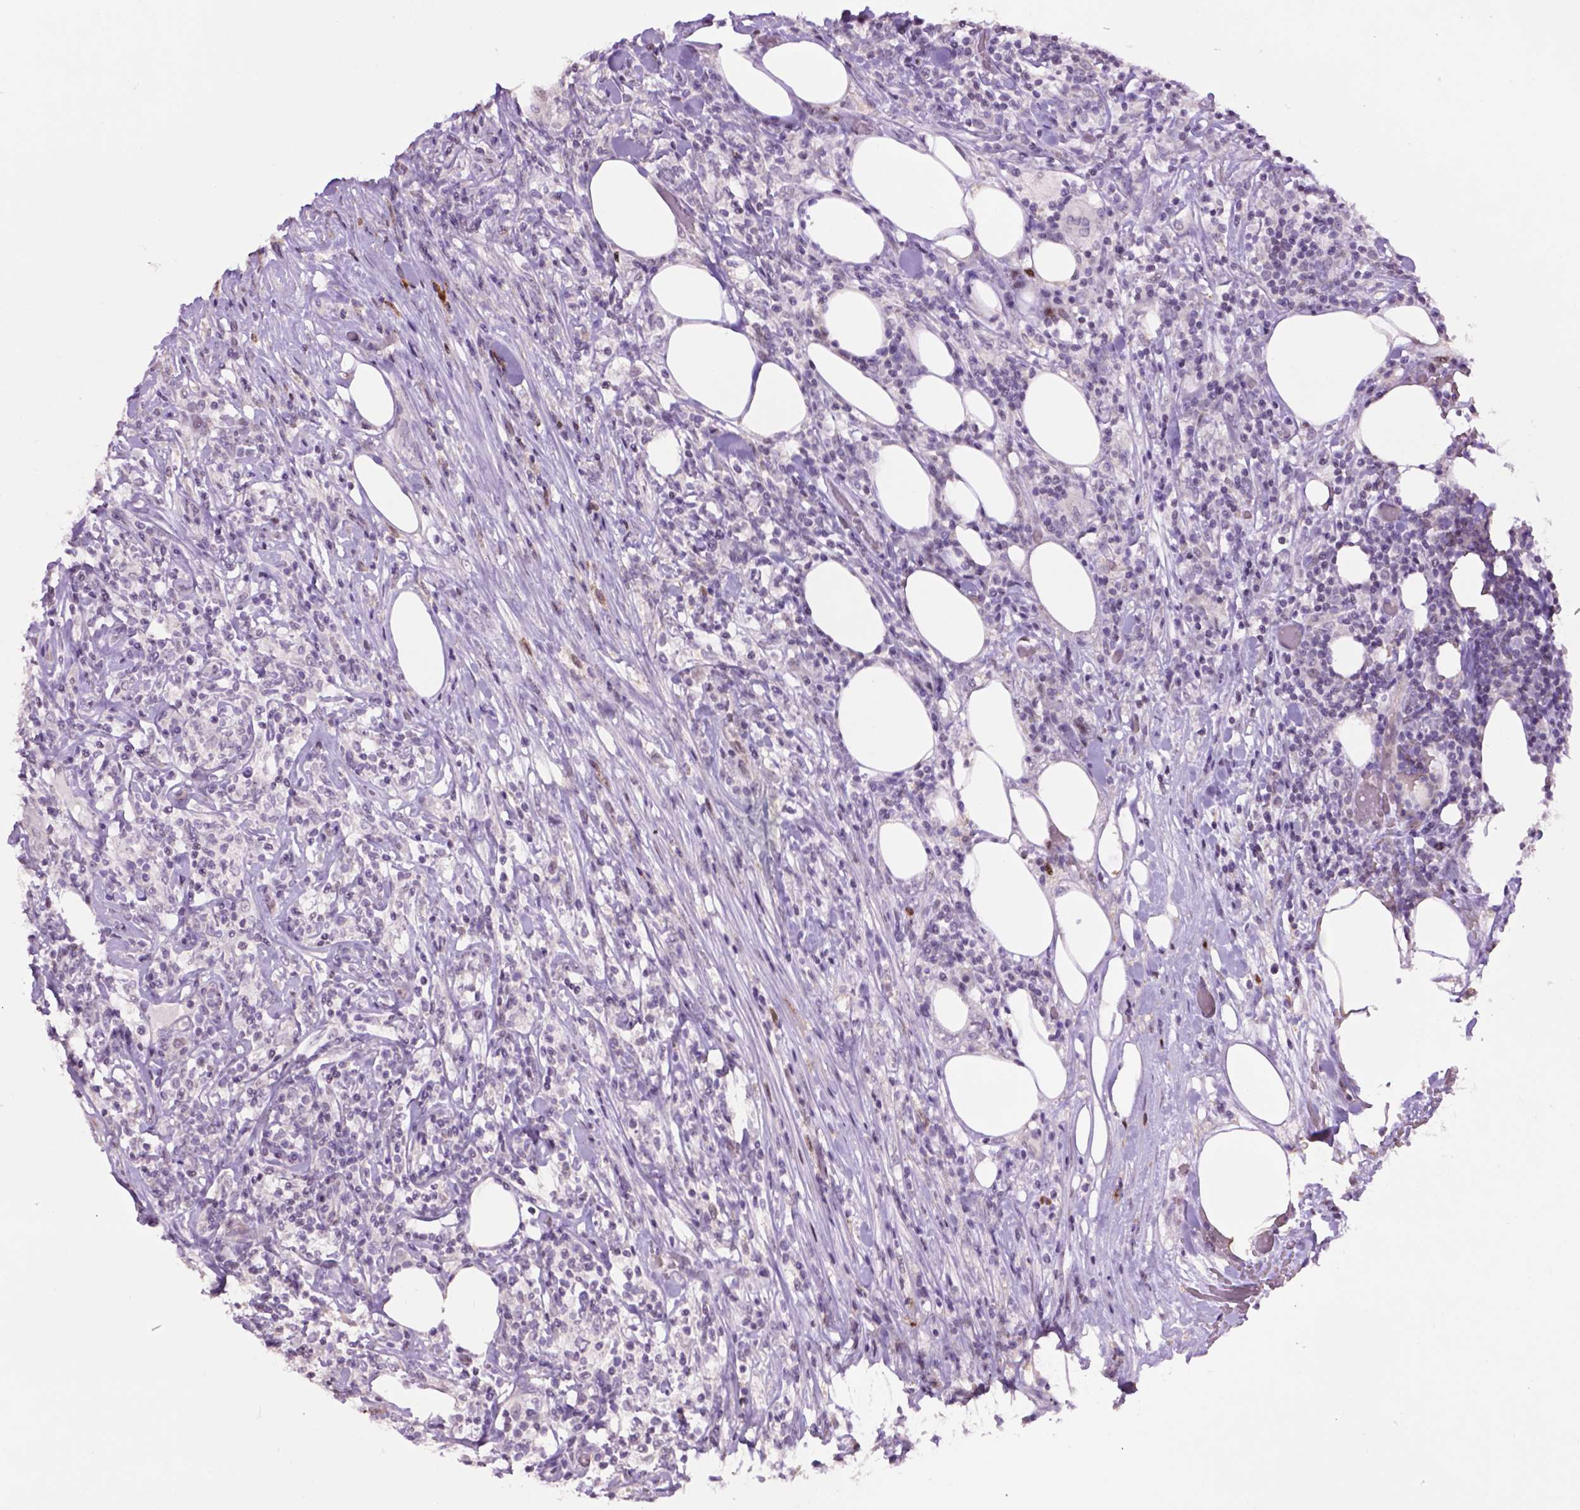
{"staining": {"intensity": "negative", "quantity": "none", "location": "none"}, "tissue": "lymphoma", "cell_type": "Tumor cells", "image_type": "cancer", "snomed": [{"axis": "morphology", "description": "Malignant lymphoma, non-Hodgkin's type, High grade"}, {"axis": "topography", "description": "Lymph node"}], "caption": "Human lymphoma stained for a protein using immunohistochemistry demonstrates no staining in tumor cells.", "gene": "TH", "patient": {"sex": "female", "age": 84}}